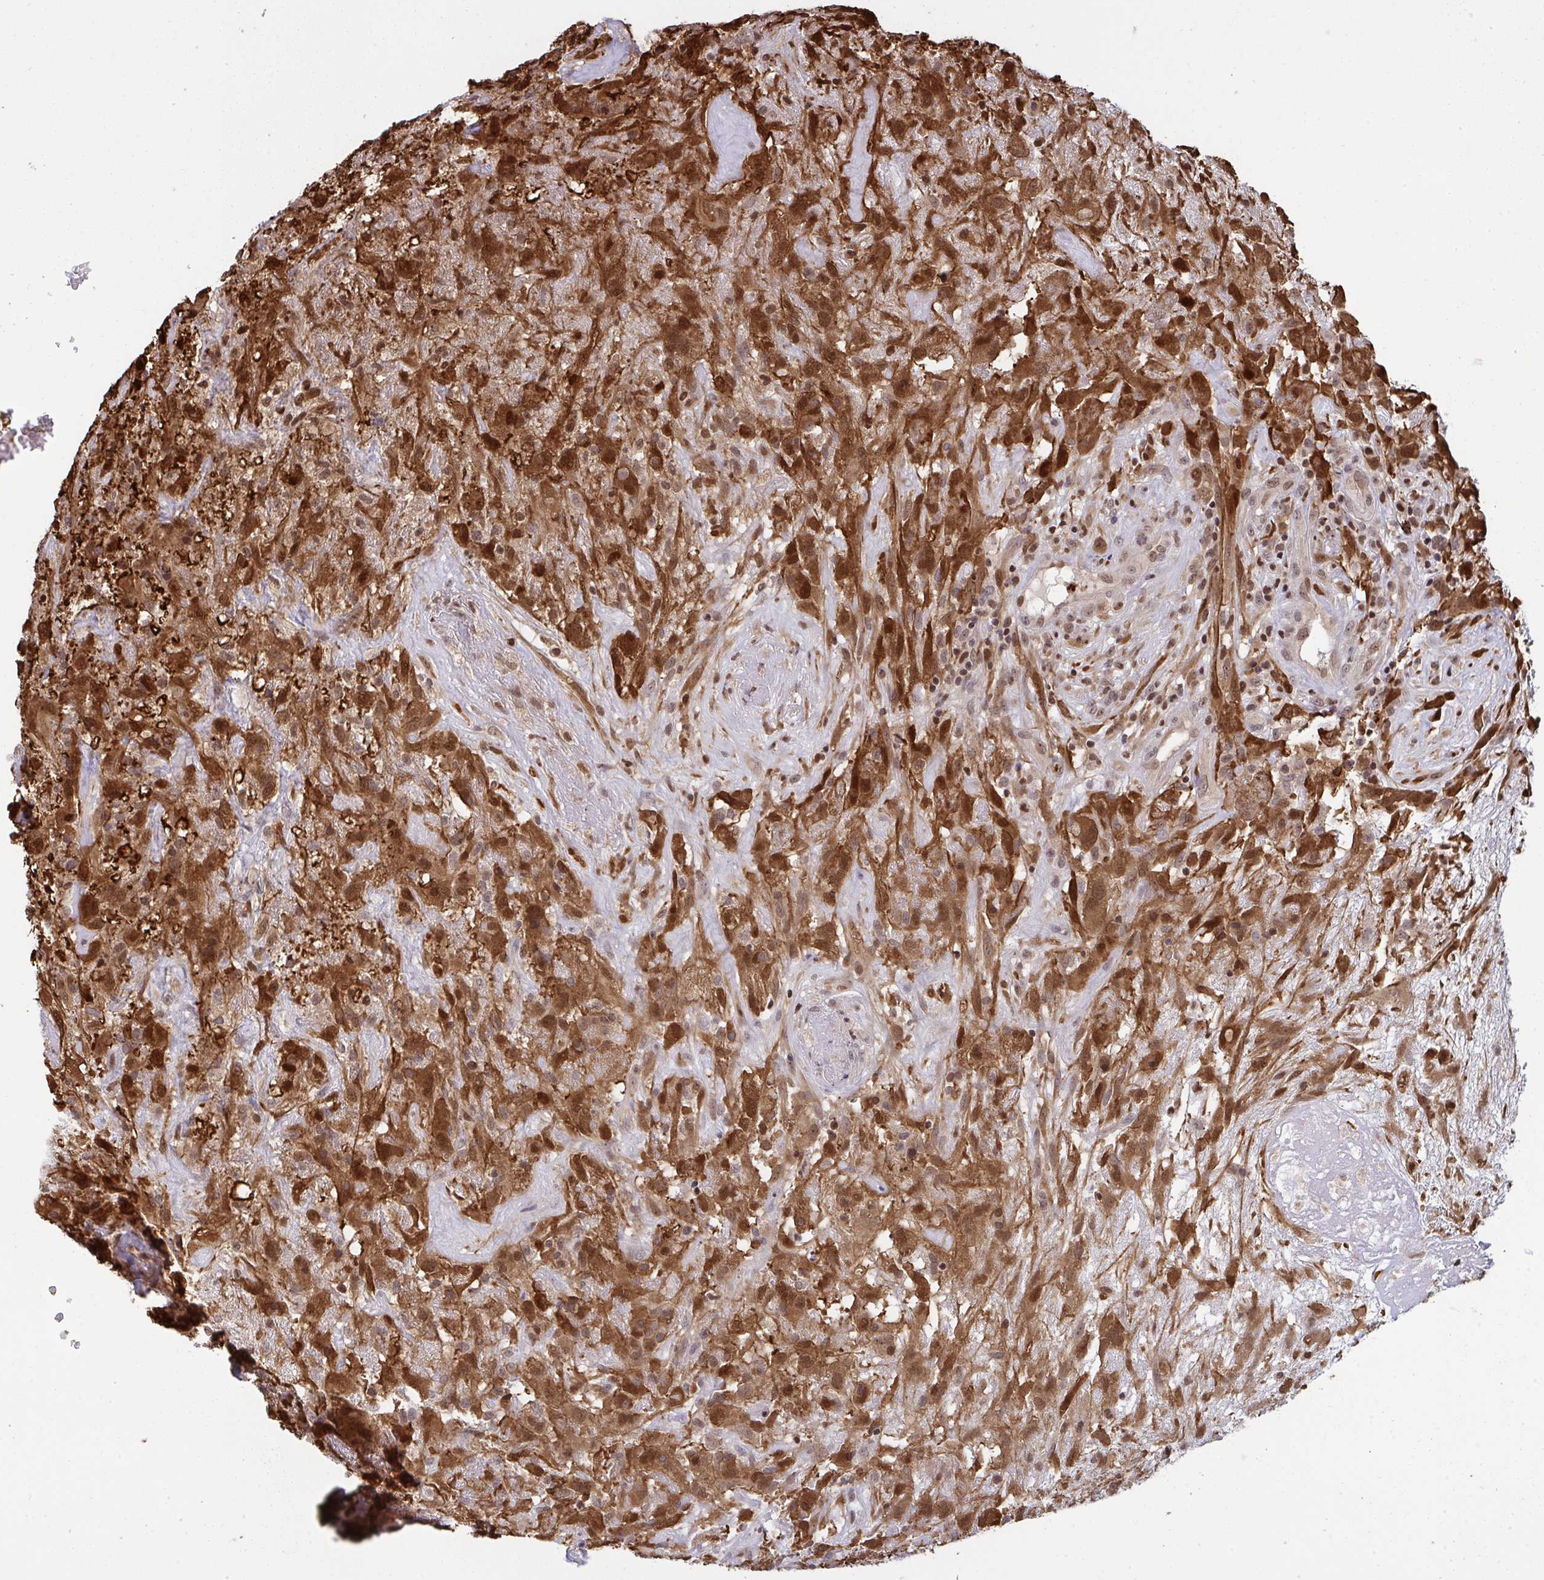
{"staining": {"intensity": "strong", "quantity": ">75%", "location": "cytoplasmic/membranous,nuclear"}, "tissue": "glioma", "cell_type": "Tumor cells", "image_type": "cancer", "snomed": [{"axis": "morphology", "description": "Glioma, malignant, High grade"}, {"axis": "topography", "description": "Brain"}], "caption": "DAB (3,3'-diaminobenzidine) immunohistochemical staining of glioma exhibits strong cytoplasmic/membranous and nuclear protein positivity in about >75% of tumor cells.", "gene": "UXT", "patient": {"sex": "male", "age": 46}}